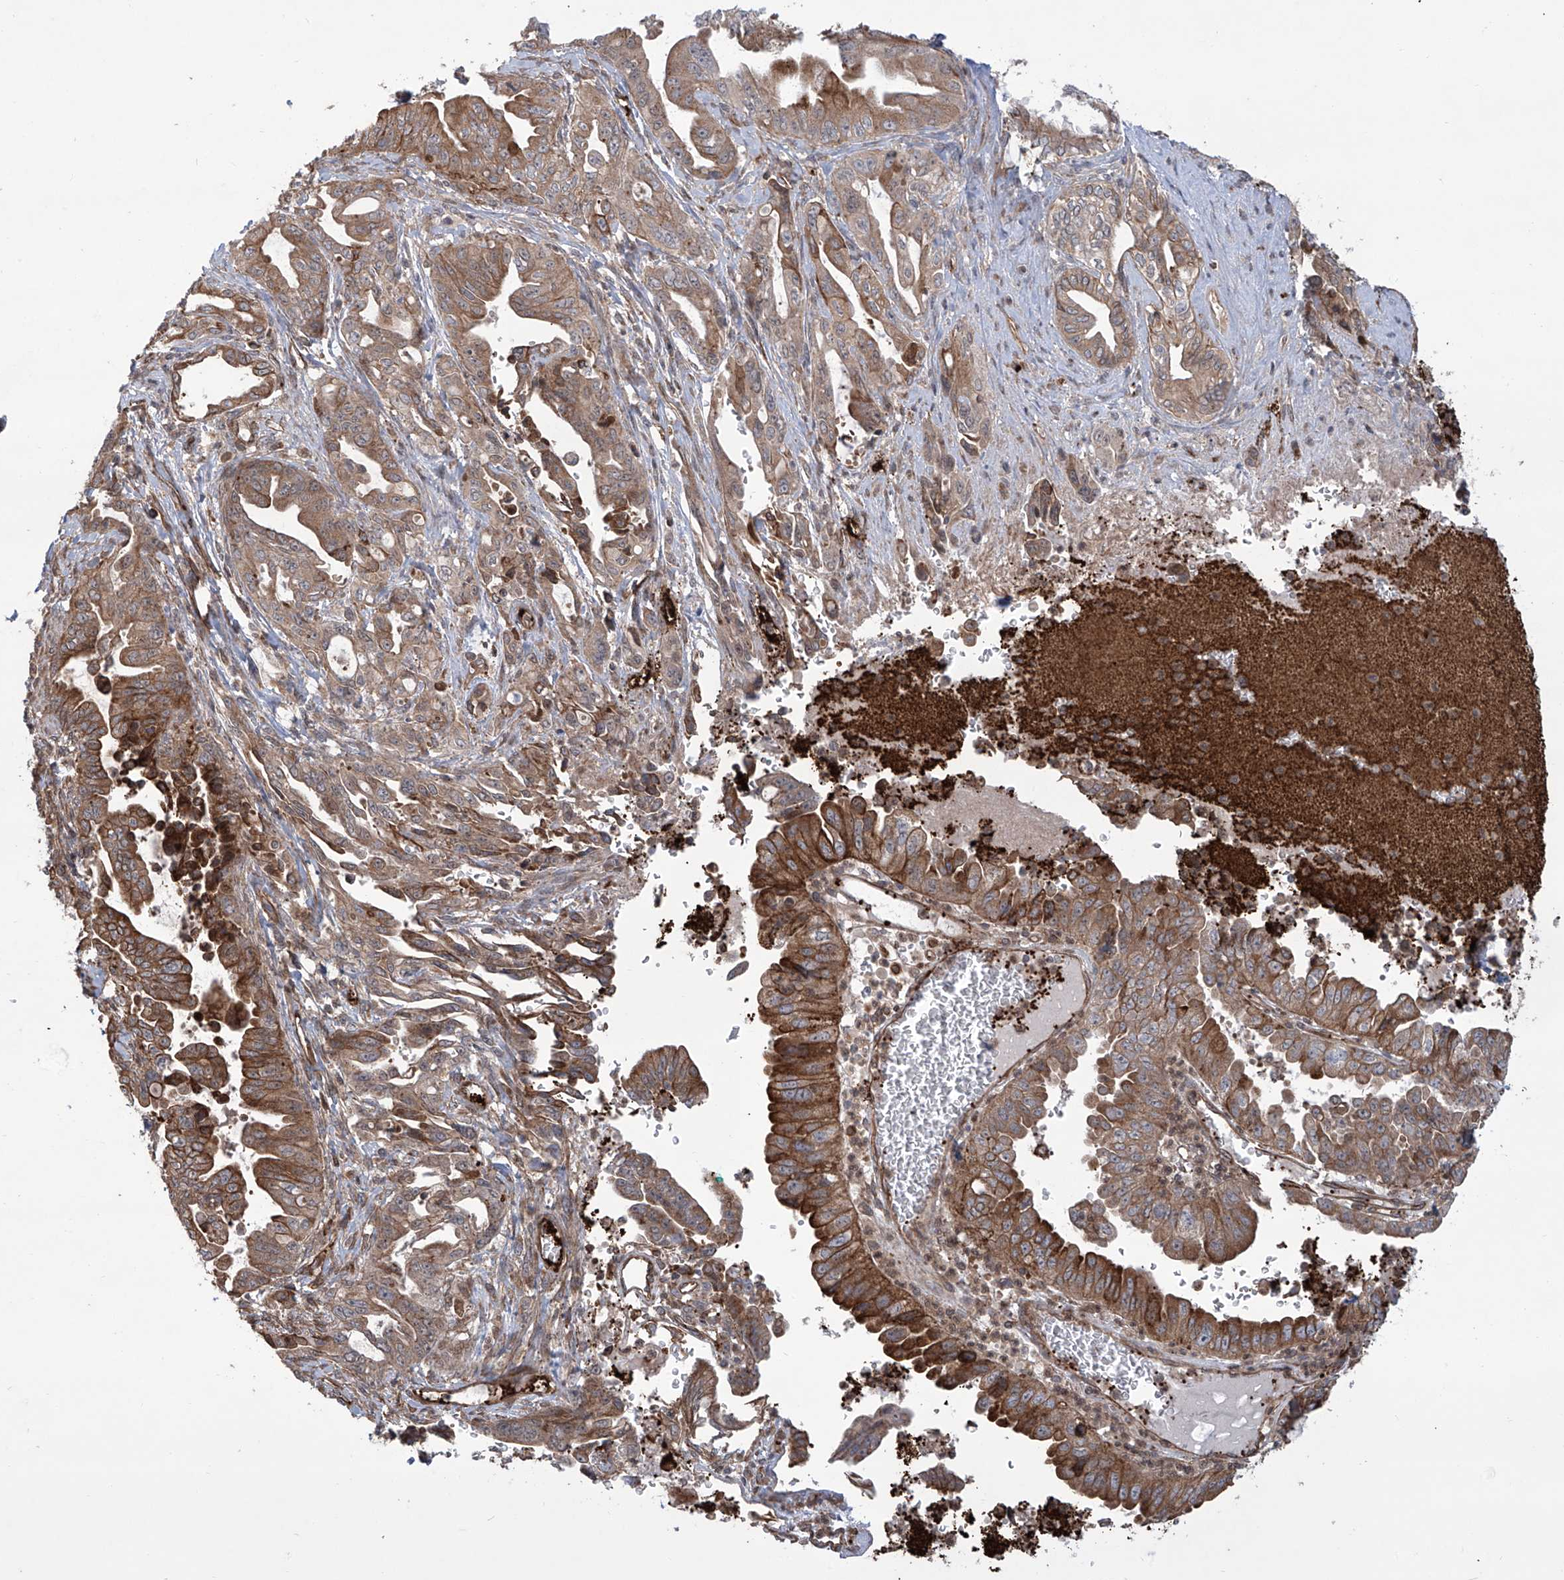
{"staining": {"intensity": "strong", "quantity": ">75%", "location": "cytoplasmic/membranous"}, "tissue": "pancreatic cancer", "cell_type": "Tumor cells", "image_type": "cancer", "snomed": [{"axis": "morphology", "description": "Adenocarcinoma, NOS"}, {"axis": "topography", "description": "Pancreas"}], "caption": "Immunohistochemistry (DAB) staining of adenocarcinoma (pancreatic) displays strong cytoplasmic/membranous protein positivity in approximately >75% of tumor cells. (Brightfield microscopy of DAB IHC at high magnification).", "gene": "APAF1", "patient": {"sex": "male", "age": 70}}